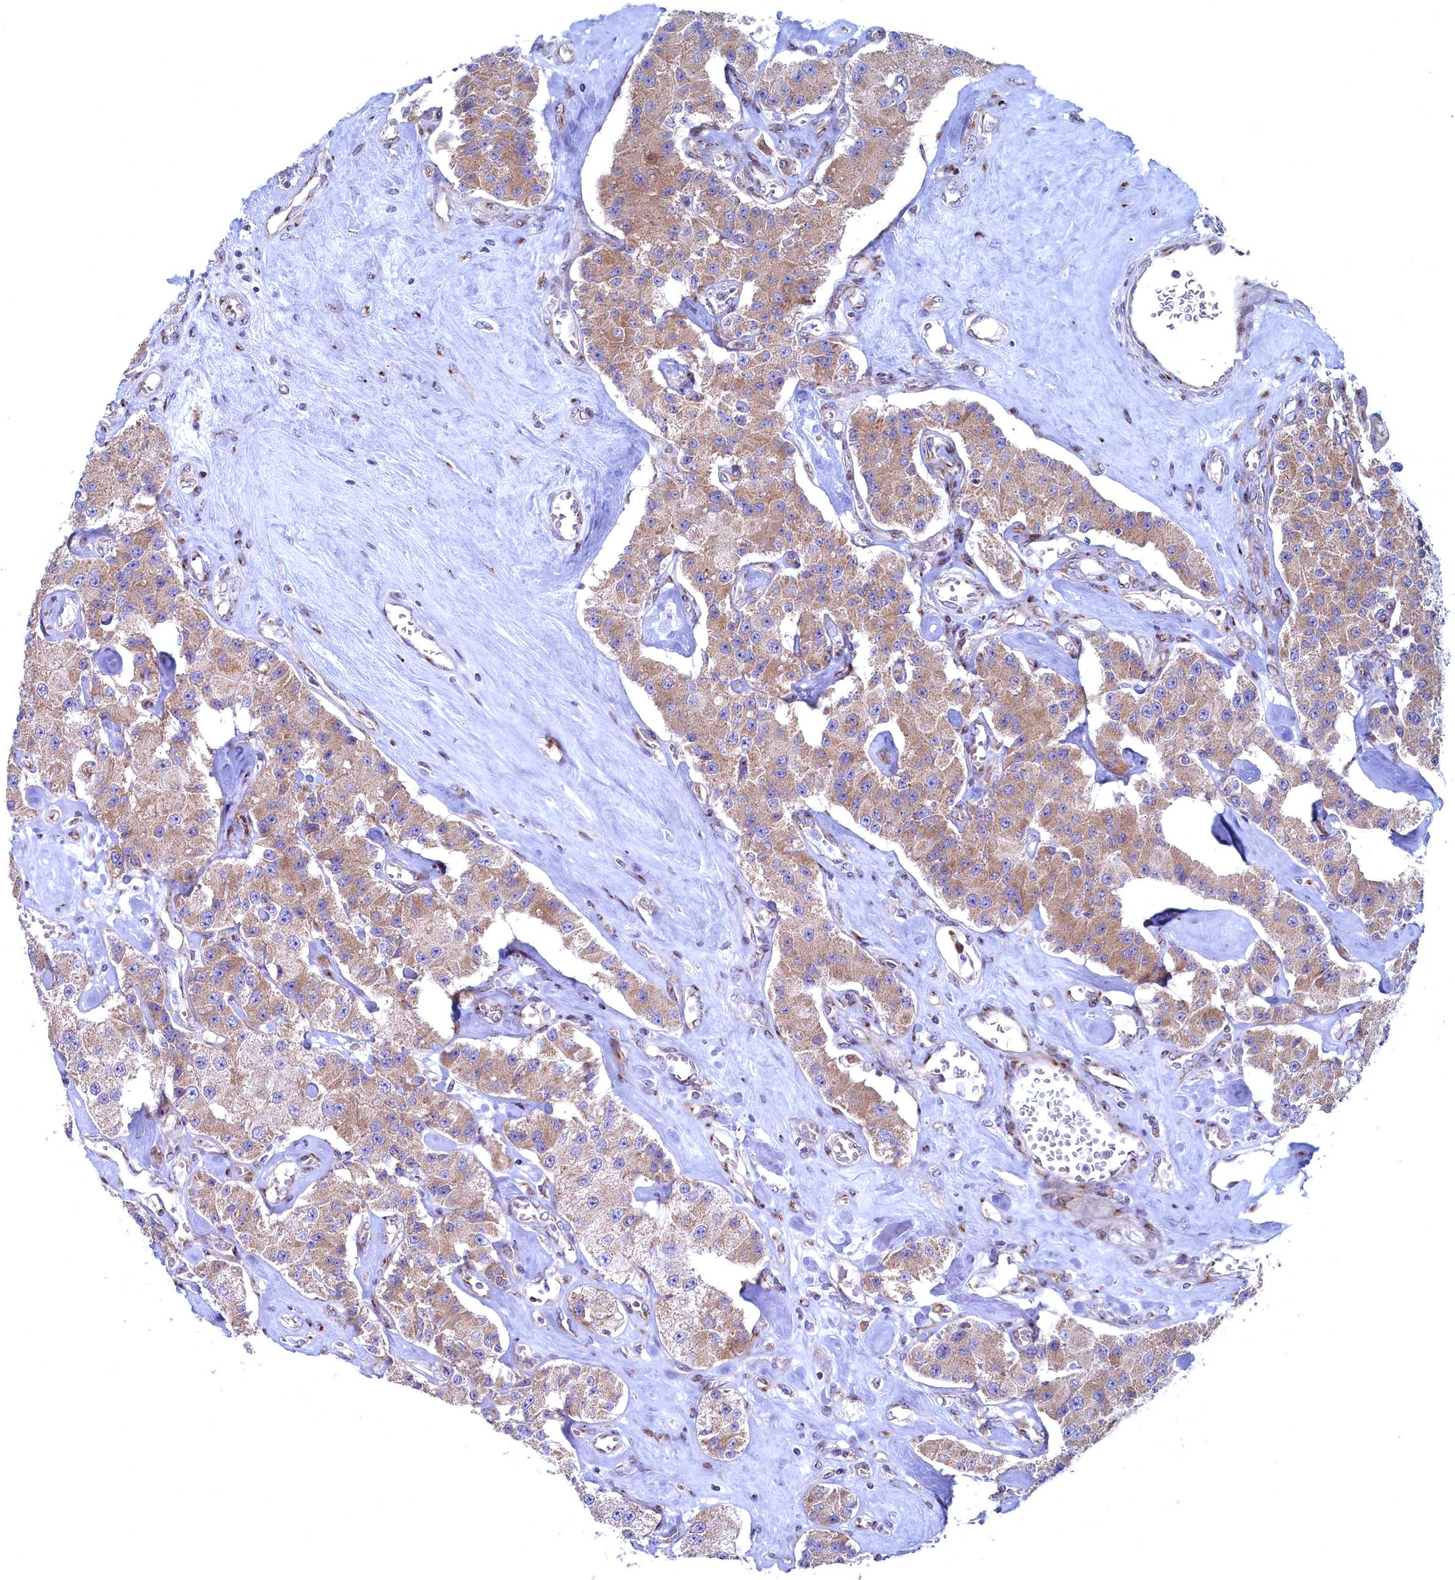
{"staining": {"intensity": "weak", "quantity": ">75%", "location": "cytoplasmic/membranous"}, "tissue": "carcinoid", "cell_type": "Tumor cells", "image_type": "cancer", "snomed": [{"axis": "morphology", "description": "Carcinoid, malignant, NOS"}, {"axis": "topography", "description": "Pancreas"}], "caption": "Carcinoid was stained to show a protein in brown. There is low levels of weak cytoplasmic/membranous staining in approximately >75% of tumor cells. The staining was performed using DAB to visualize the protein expression in brown, while the nuclei were stained in blue with hematoxylin (Magnification: 20x).", "gene": "MTFMT", "patient": {"sex": "male", "age": 41}}